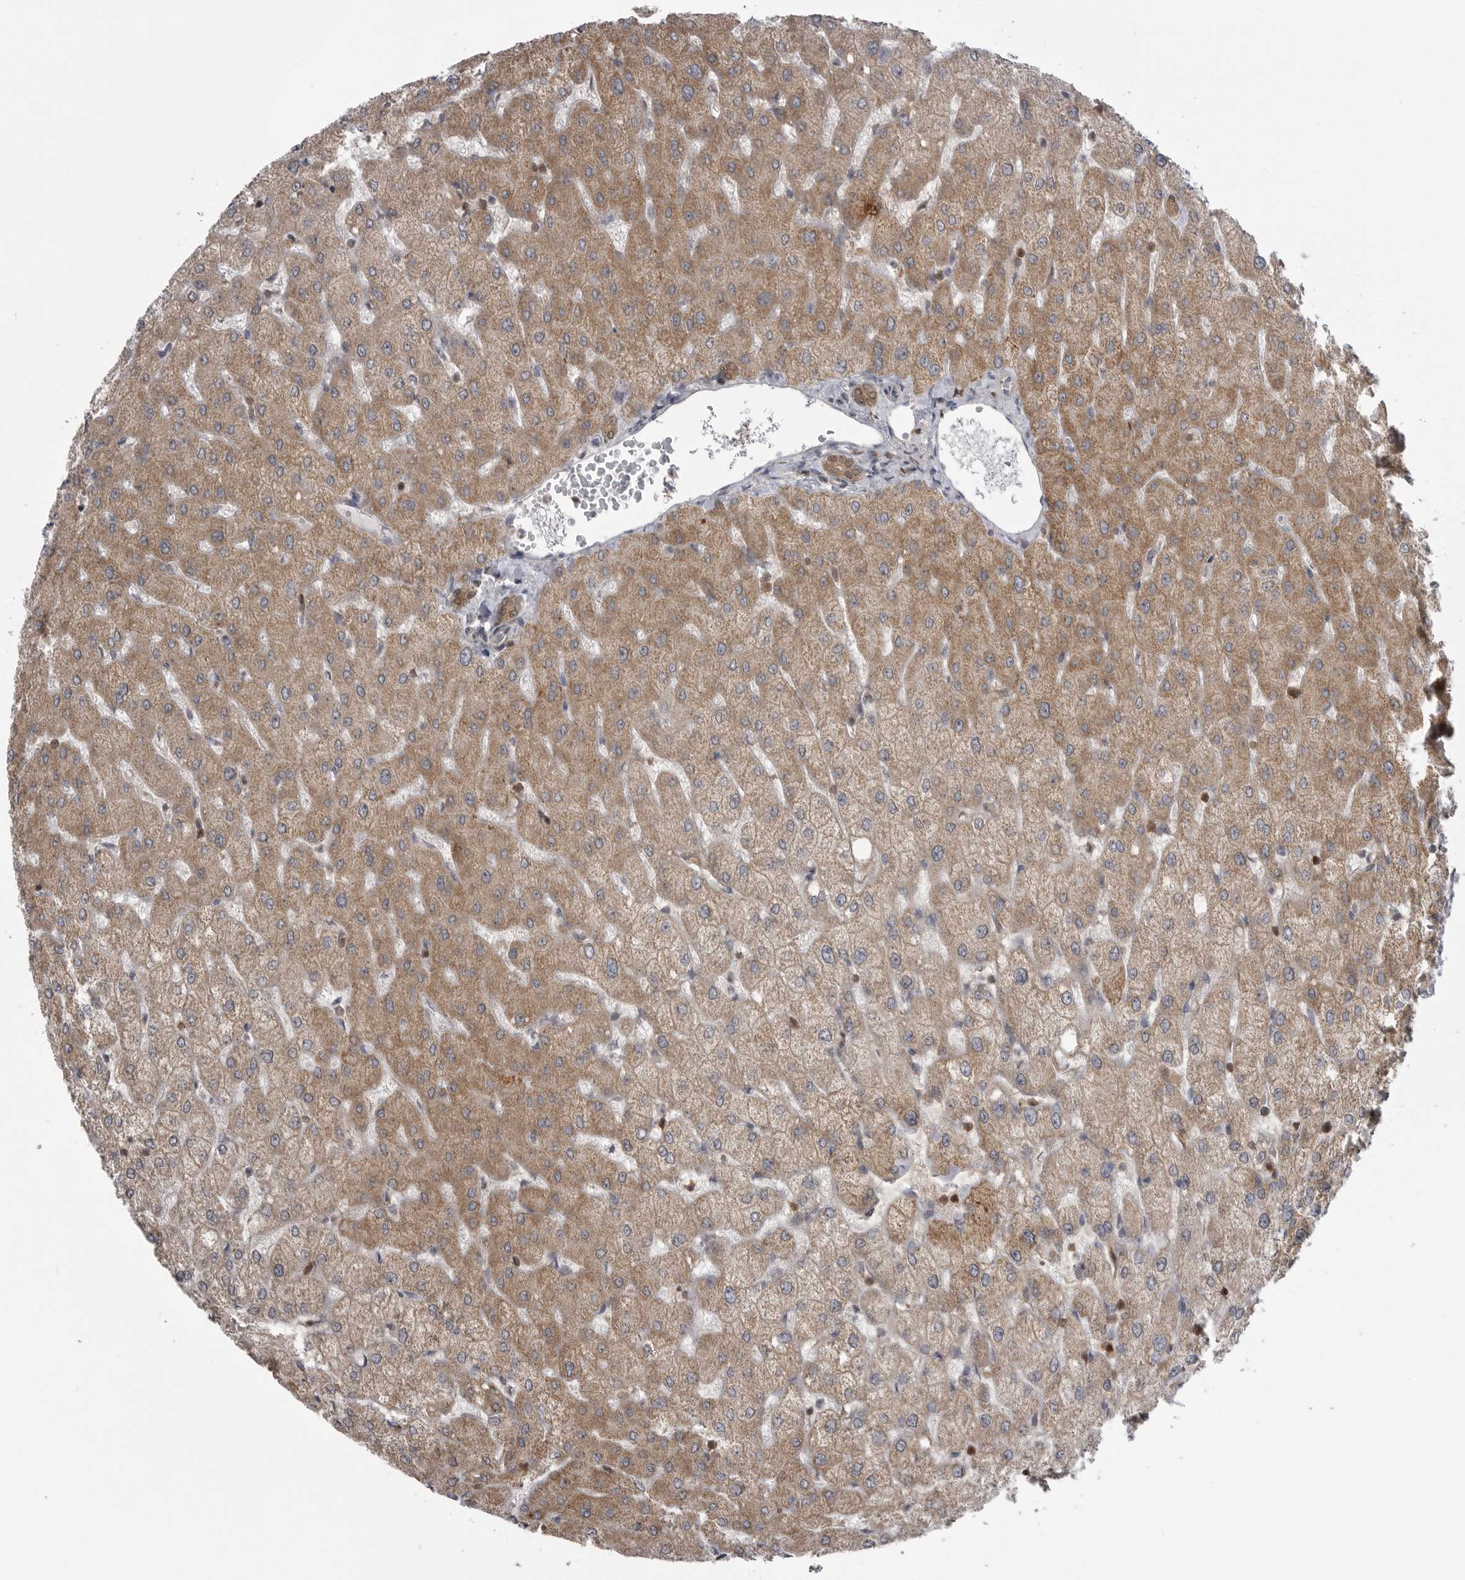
{"staining": {"intensity": "moderate", "quantity": ">75%", "location": "cytoplasmic/membranous,nuclear"}, "tissue": "liver", "cell_type": "Cholangiocytes", "image_type": "normal", "snomed": [{"axis": "morphology", "description": "Normal tissue, NOS"}, {"axis": "topography", "description": "Liver"}], "caption": "The immunohistochemical stain highlights moderate cytoplasmic/membranous,nuclear positivity in cholangiocytes of normal liver. (Stains: DAB in brown, nuclei in blue, Microscopy: brightfield microscopy at high magnification).", "gene": "MAPK13", "patient": {"sex": "female", "age": 54}}